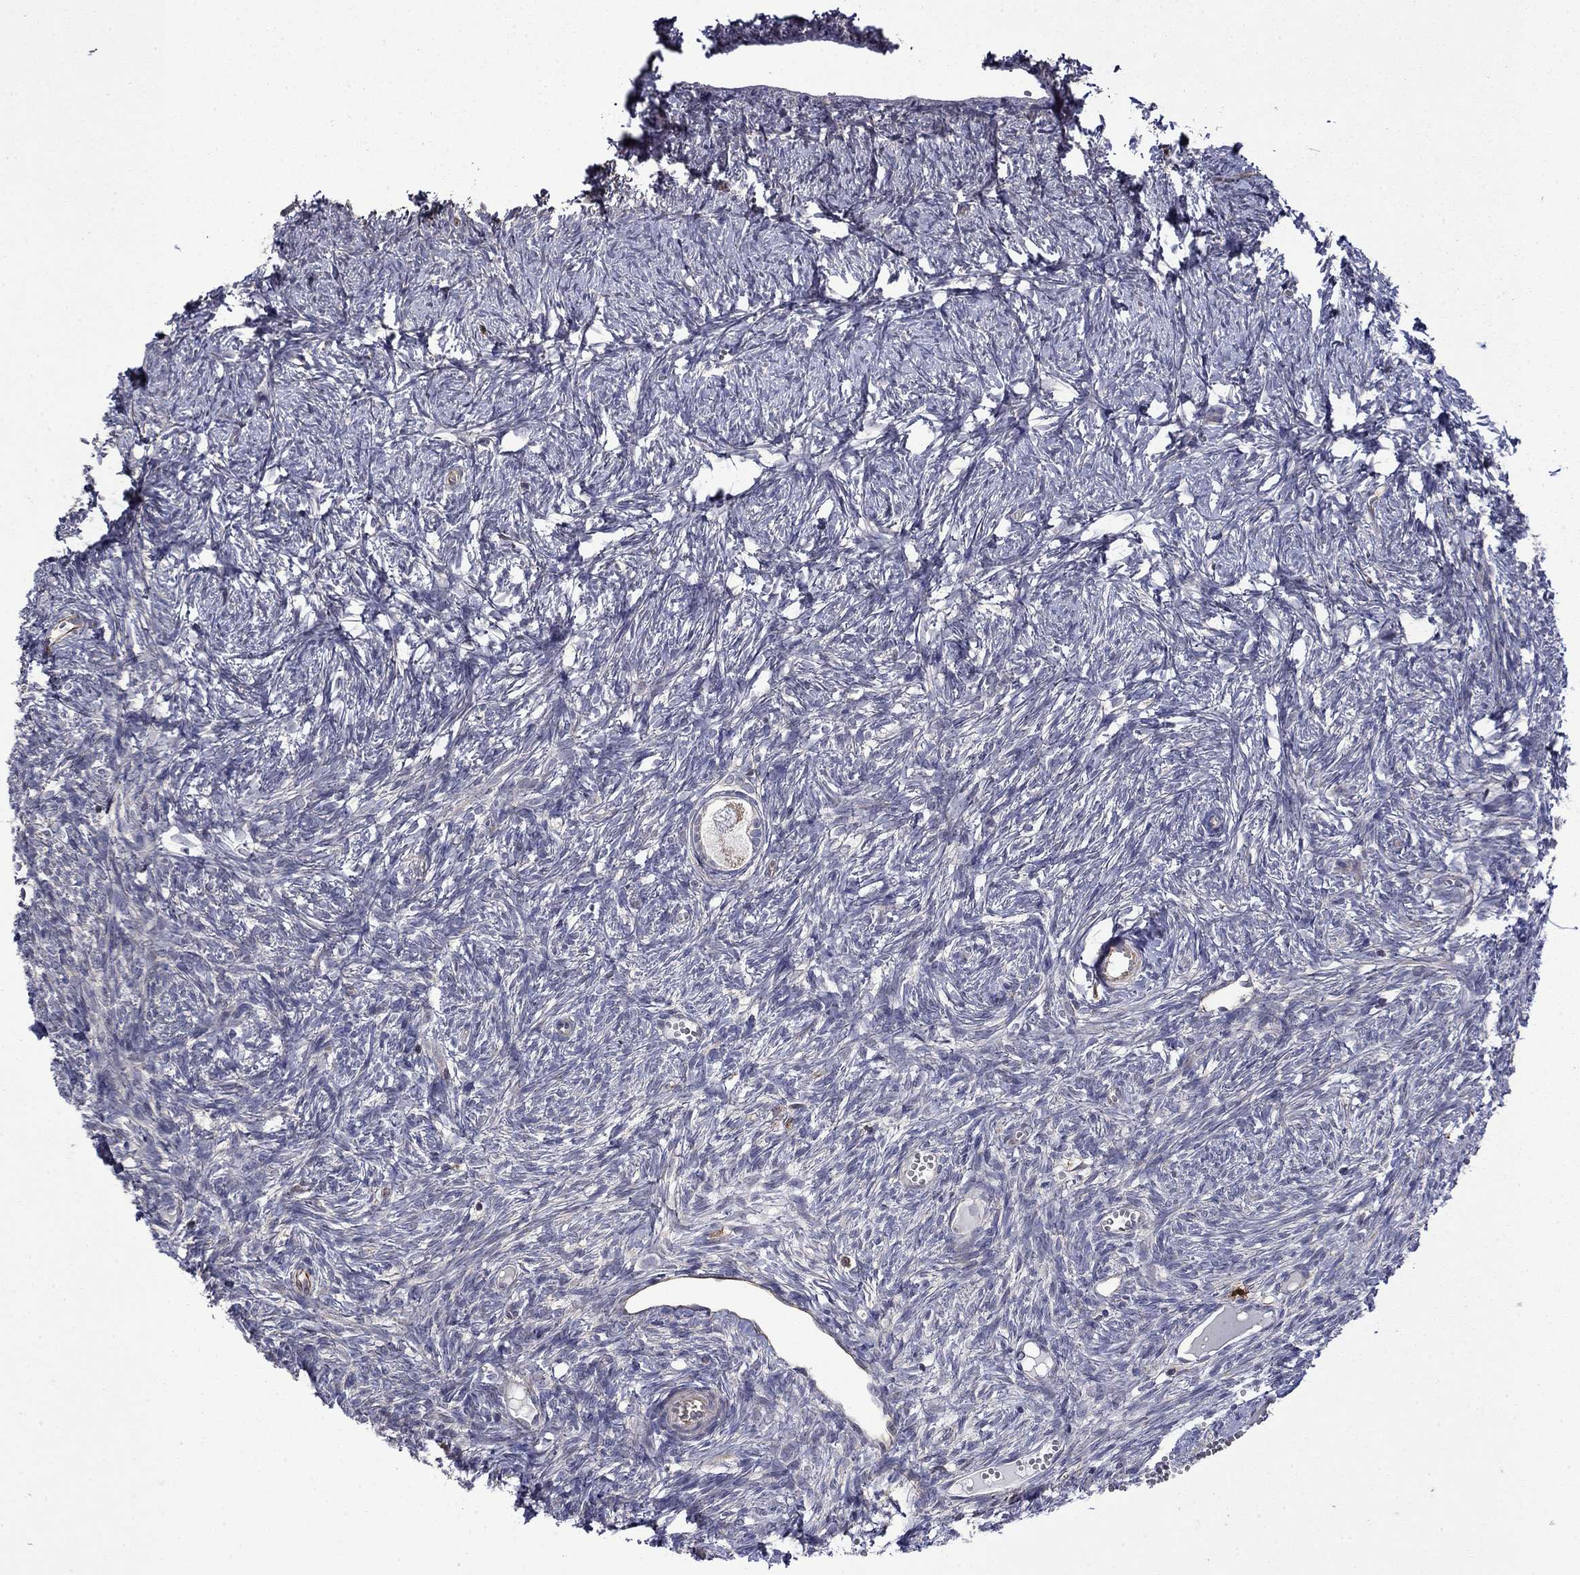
{"staining": {"intensity": "weak", "quantity": "<25%", "location": "cytoplasmic/membranous"}, "tissue": "ovary", "cell_type": "Follicle cells", "image_type": "normal", "snomed": [{"axis": "morphology", "description": "Normal tissue, NOS"}, {"axis": "topography", "description": "Ovary"}], "caption": "Immunohistochemistry histopathology image of unremarkable ovary: human ovary stained with DAB exhibits no significant protein expression in follicle cells. (DAB (3,3'-diaminobenzidine) immunohistochemistry (IHC) with hematoxylin counter stain).", "gene": "TPMT", "patient": {"sex": "female", "age": 43}}